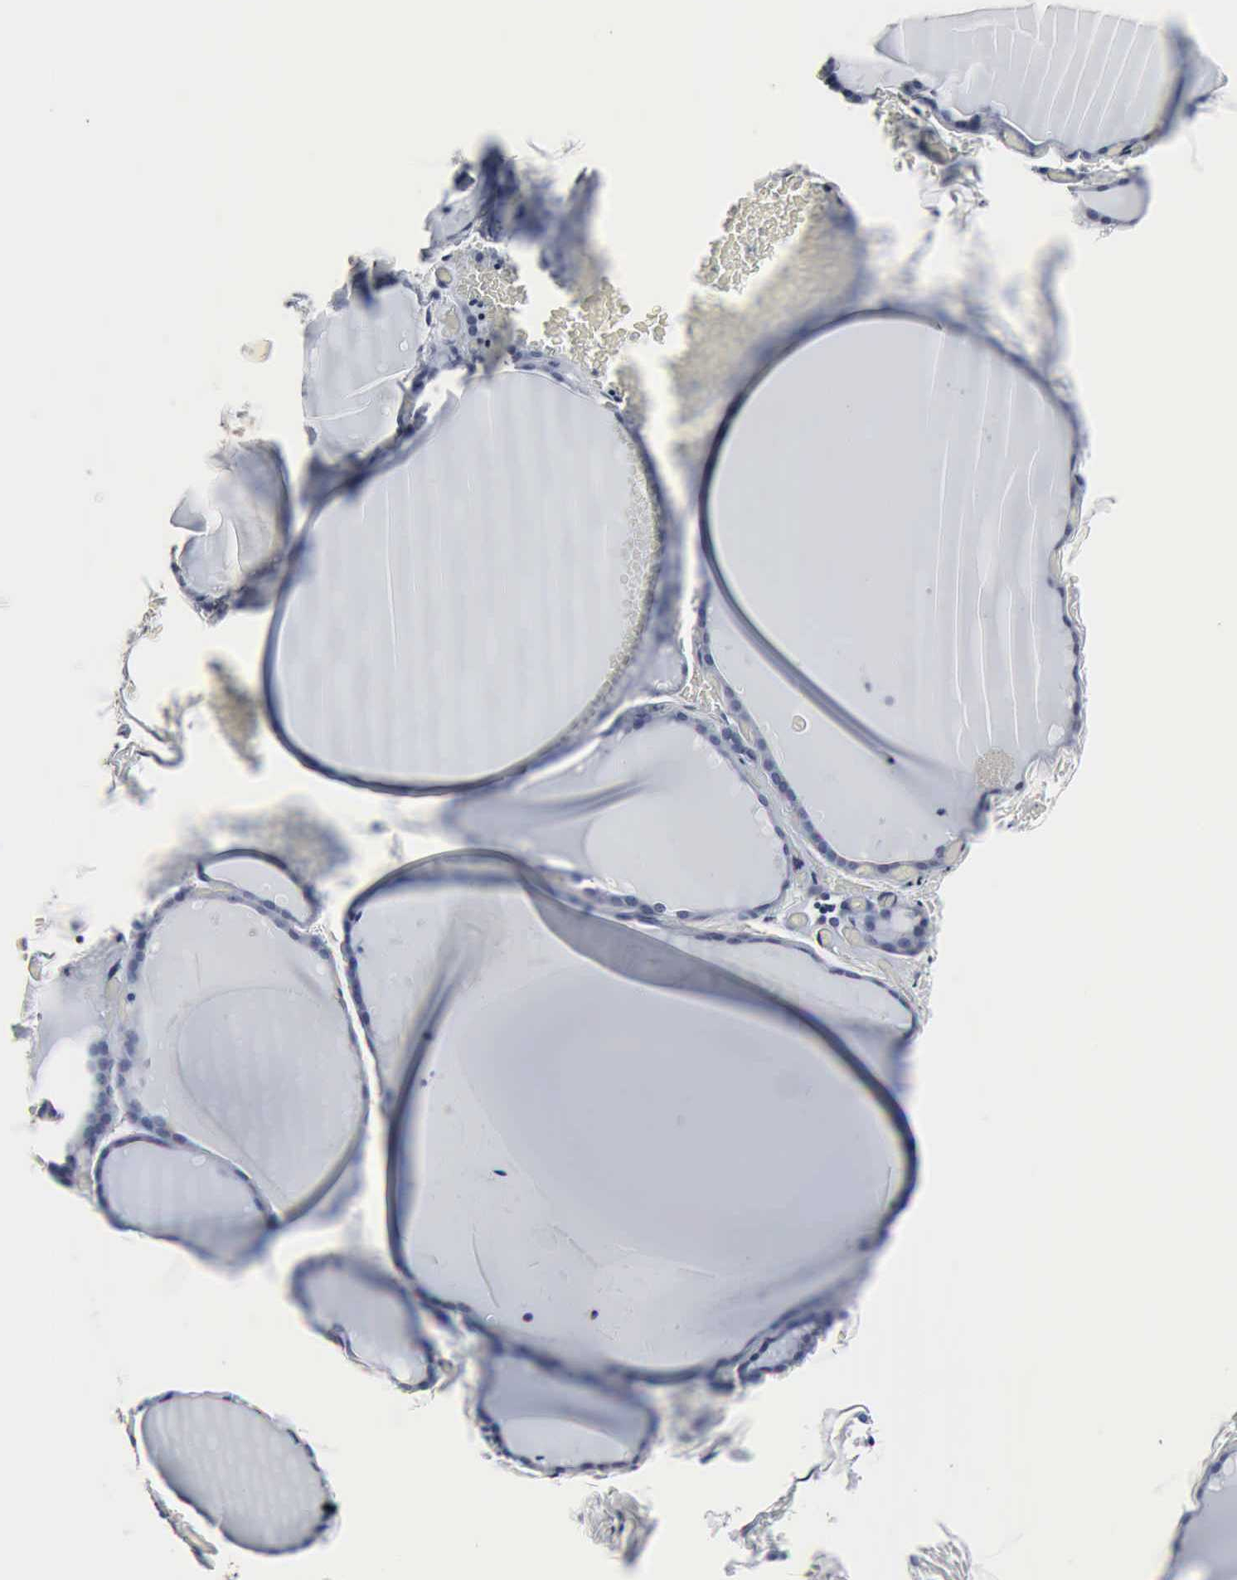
{"staining": {"intensity": "negative", "quantity": "none", "location": "none"}, "tissue": "thyroid gland", "cell_type": "Glandular cells", "image_type": "normal", "snomed": [{"axis": "morphology", "description": "Normal tissue, NOS"}, {"axis": "topography", "description": "Thyroid gland"}], "caption": "DAB immunohistochemical staining of benign thyroid gland shows no significant staining in glandular cells.", "gene": "SNAP25", "patient": {"sex": "female", "age": 22}}